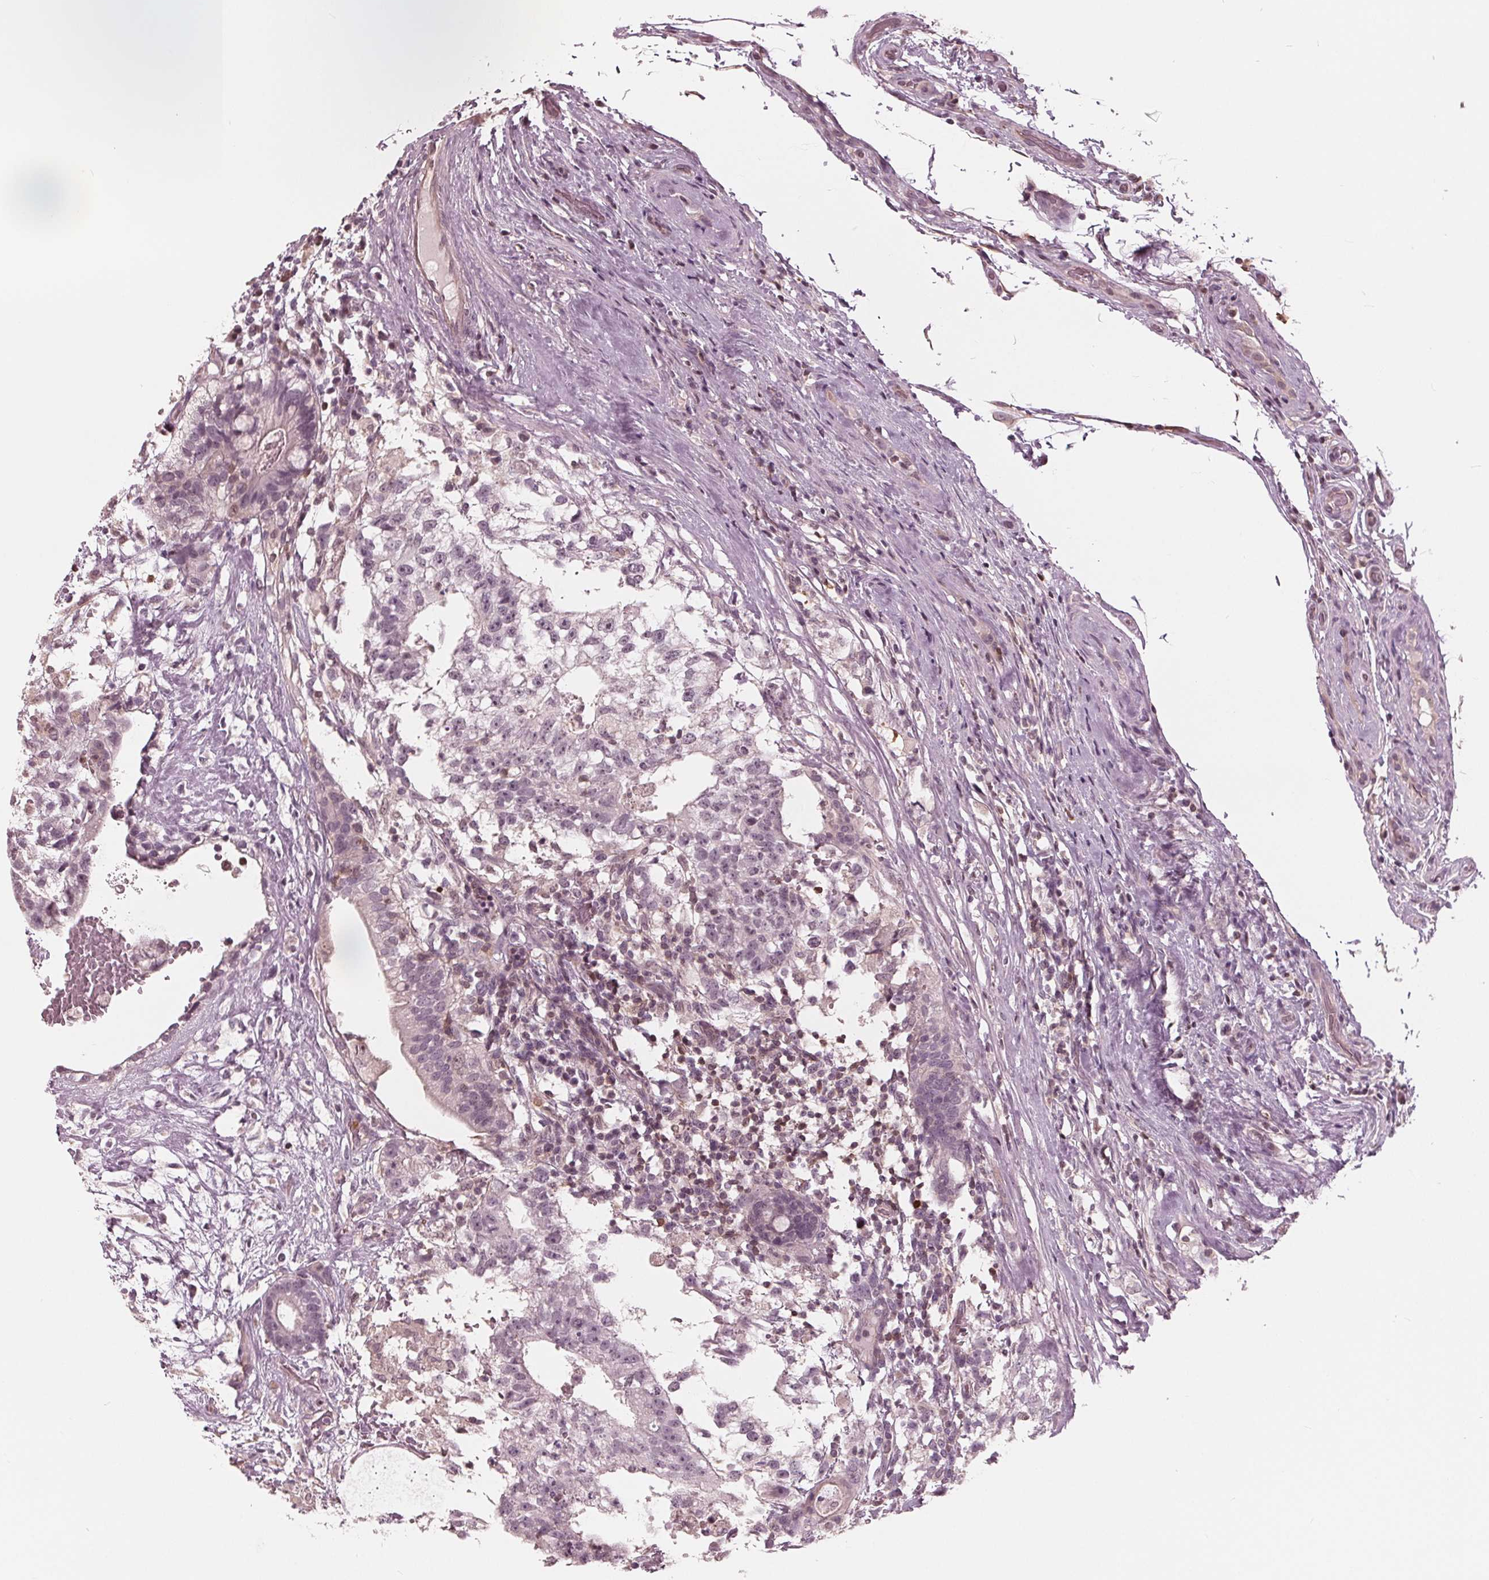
{"staining": {"intensity": "negative", "quantity": "none", "location": "none"}, "tissue": "testis cancer", "cell_type": "Tumor cells", "image_type": "cancer", "snomed": [{"axis": "morphology", "description": "Seminoma, NOS"}, {"axis": "morphology", "description": "Carcinoma, Embryonal, NOS"}, {"axis": "topography", "description": "Testis"}], "caption": "Immunohistochemical staining of testis embryonal carcinoma shows no significant staining in tumor cells.", "gene": "ING3", "patient": {"sex": "male", "age": 41}}